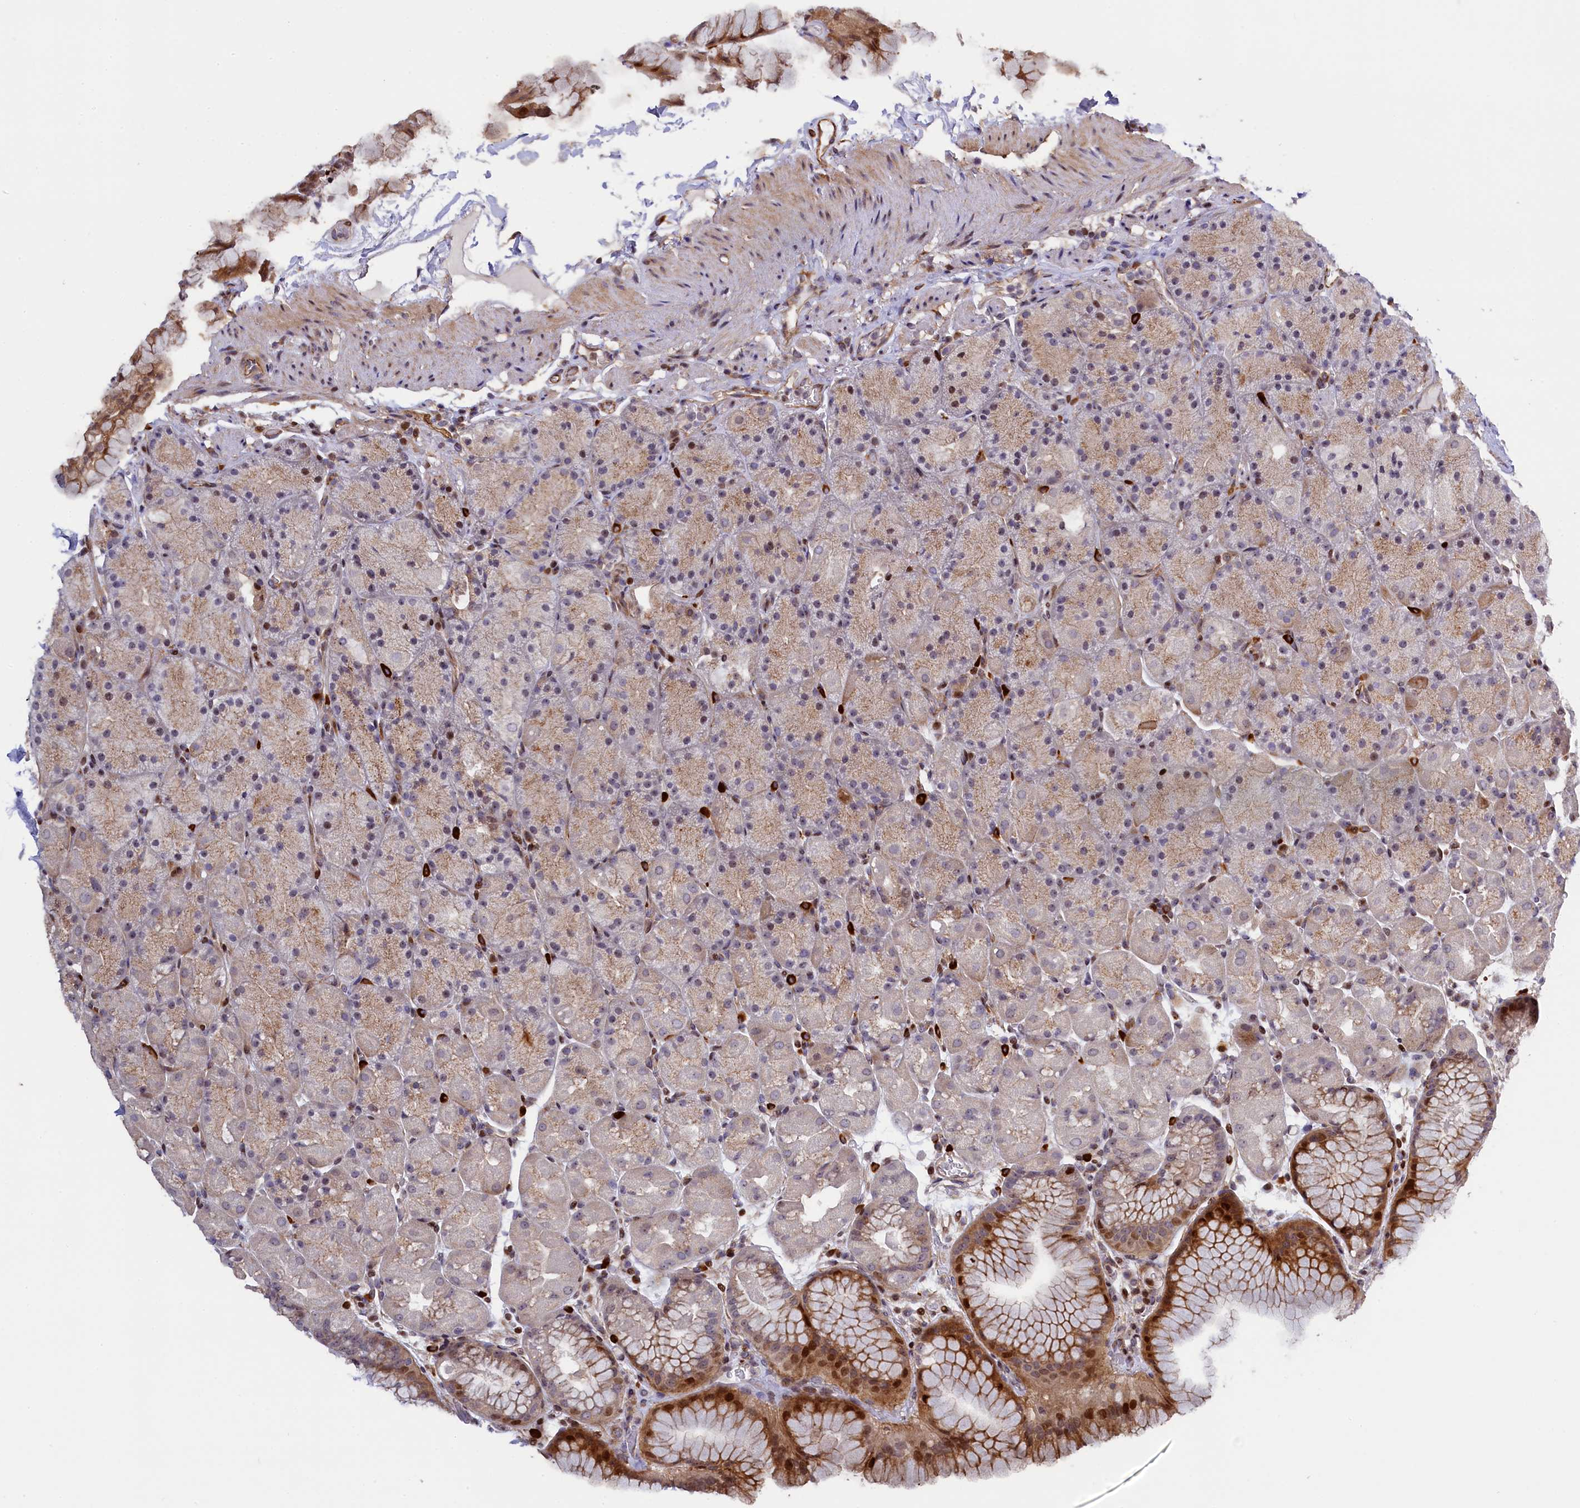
{"staining": {"intensity": "moderate", "quantity": "25%-75%", "location": "cytoplasmic/membranous,nuclear"}, "tissue": "stomach", "cell_type": "Glandular cells", "image_type": "normal", "snomed": [{"axis": "morphology", "description": "Normal tissue, NOS"}, {"axis": "topography", "description": "Stomach, upper"}, {"axis": "topography", "description": "Stomach, lower"}], "caption": "This photomicrograph displays immunohistochemistry staining of benign human stomach, with medium moderate cytoplasmic/membranous,nuclear positivity in approximately 25%-75% of glandular cells.", "gene": "TGDS", "patient": {"sex": "male", "age": 67}}